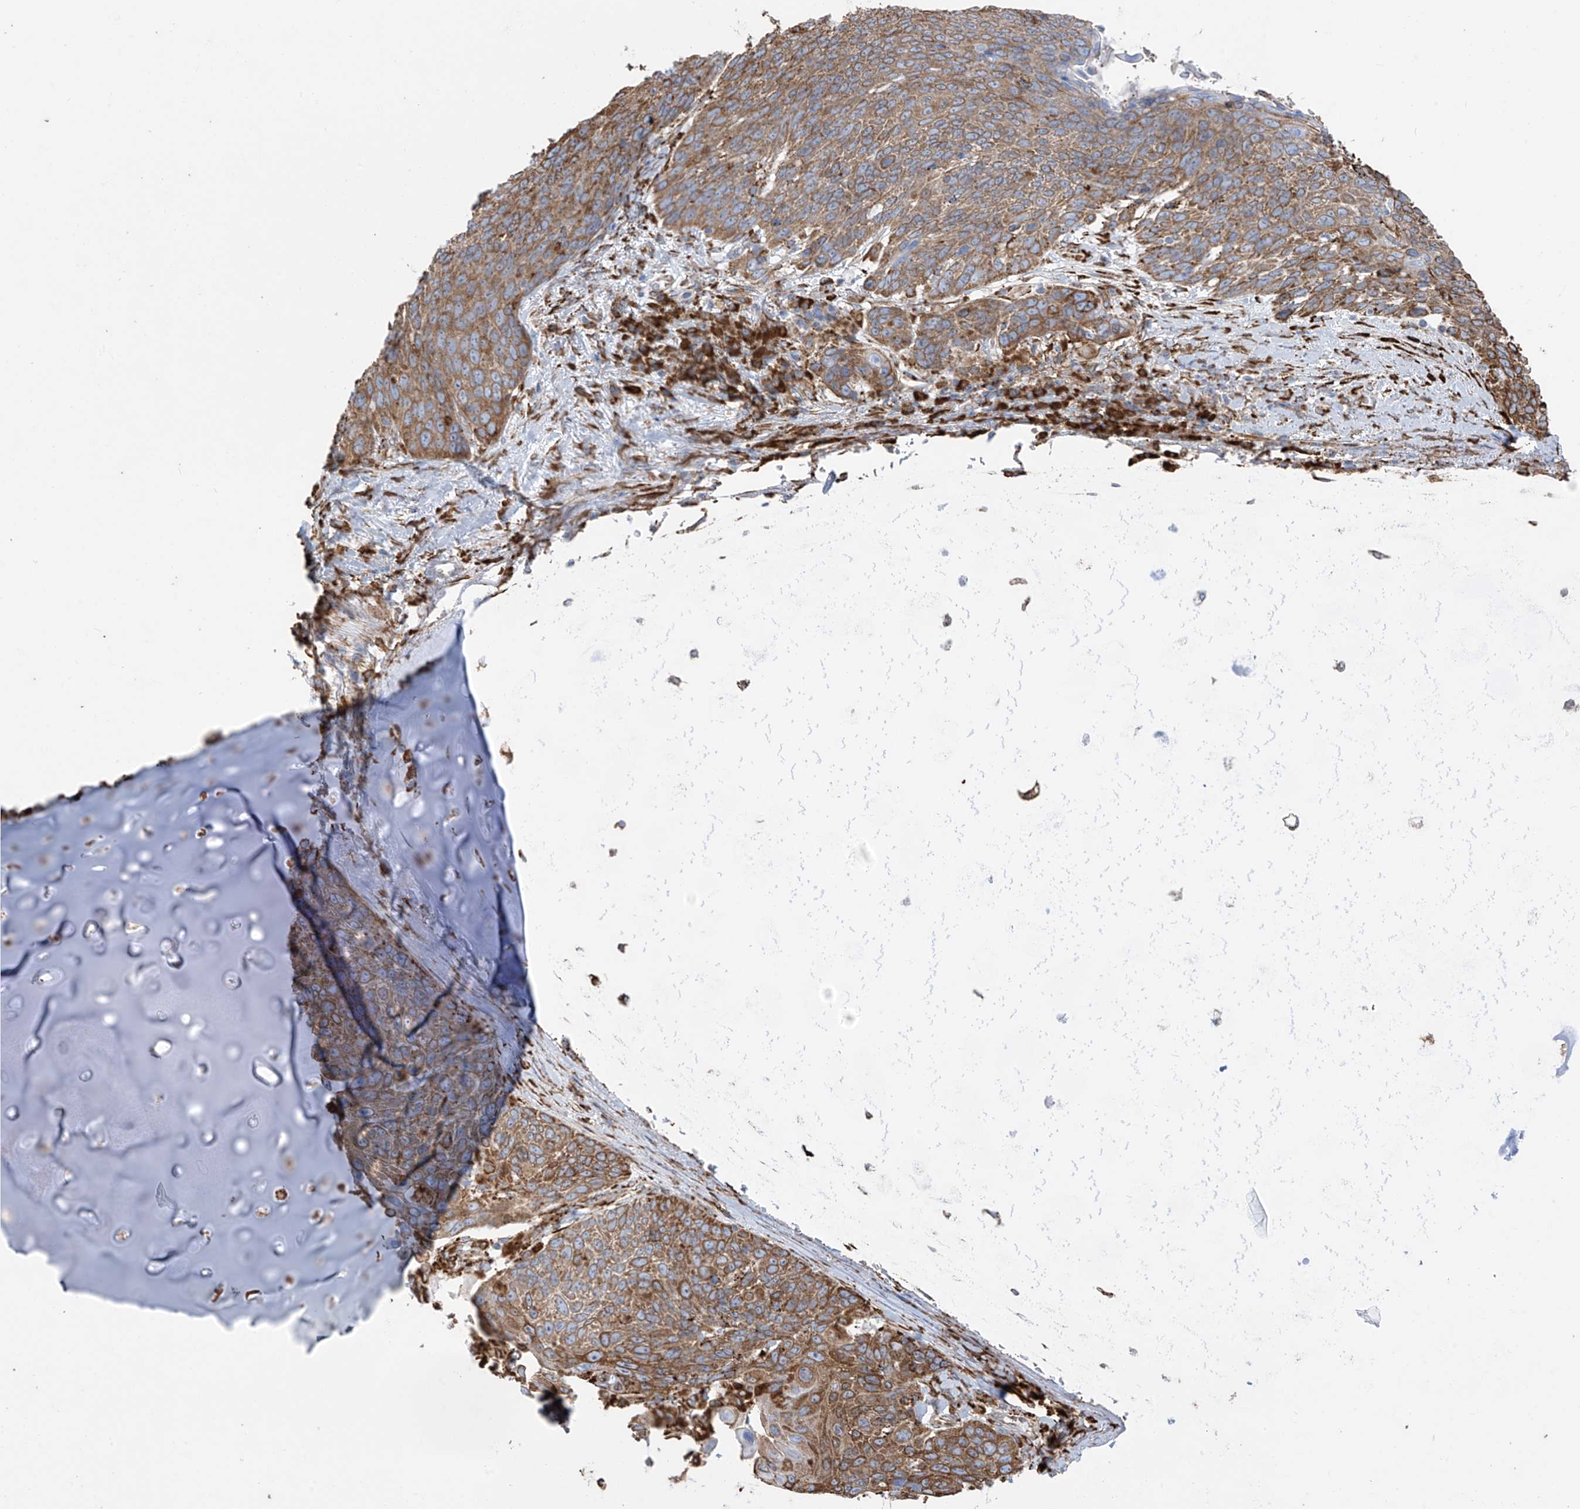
{"staining": {"intensity": "moderate", "quantity": ">75%", "location": "cytoplasmic/membranous"}, "tissue": "lung cancer", "cell_type": "Tumor cells", "image_type": "cancer", "snomed": [{"axis": "morphology", "description": "Squamous cell carcinoma, NOS"}, {"axis": "topography", "description": "Lung"}], "caption": "About >75% of tumor cells in squamous cell carcinoma (lung) display moderate cytoplasmic/membranous protein staining as visualized by brown immunohistochemical staining.", "gene": "ZNF354C", "patient": {"sex": "male", "age": 66}}